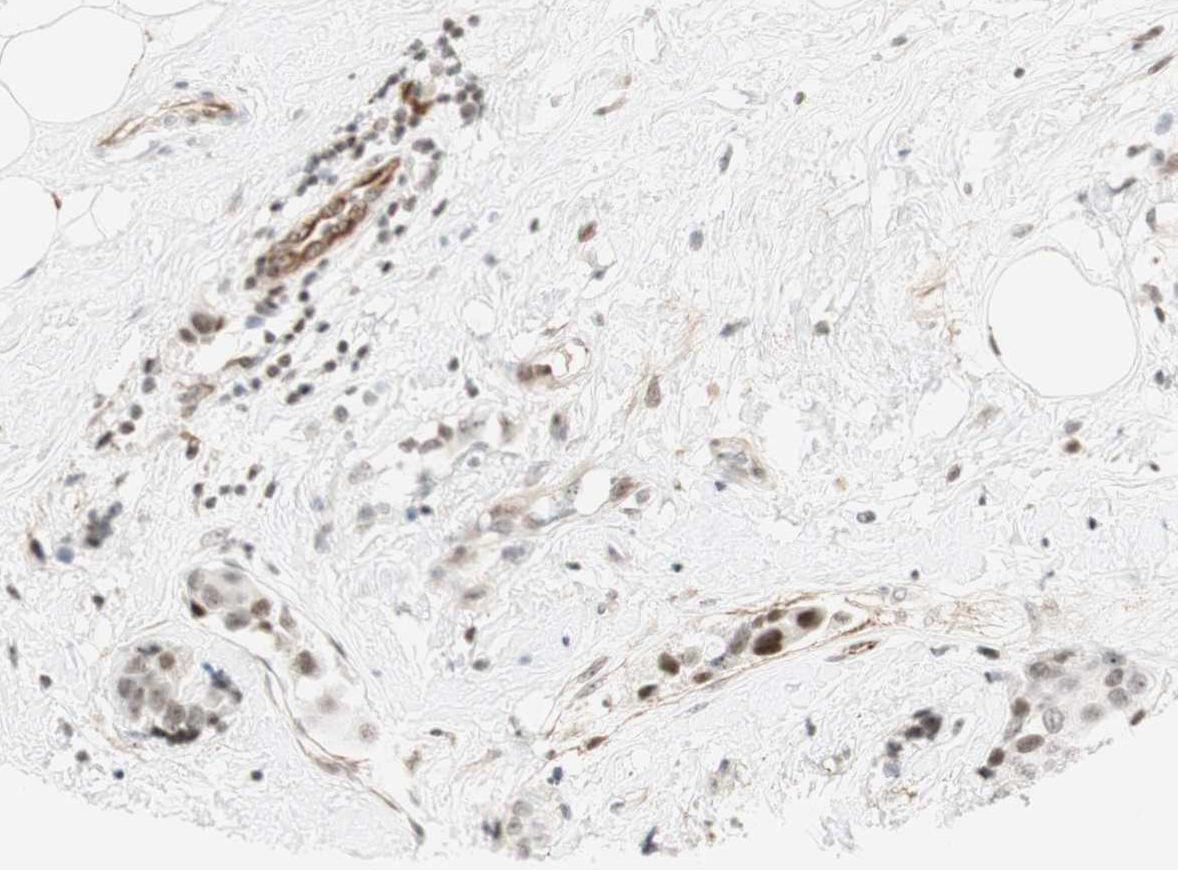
{"staining": {"intensity": "moderate", "quantity": ">75%", "location": "nuclear"}, "tissue": "breast cancer", "cell_type": "Tumor cells", "image_type": "cancer", "snomed": [{"axis": "morphology", "description": "Normal tissue, NOS"}, {"axis": "morphology", "description": "Duct carcinoma"}, {"axis": "topography", "description": "Breast"}], "caption": "Invasive ductal carcinoma (breast) stained with immunohistochemistry shows moderate nuclear staining in about >75% of tumor cells.", "gene": "IRF1", "patient": {"sex": "female", "age": 39}}